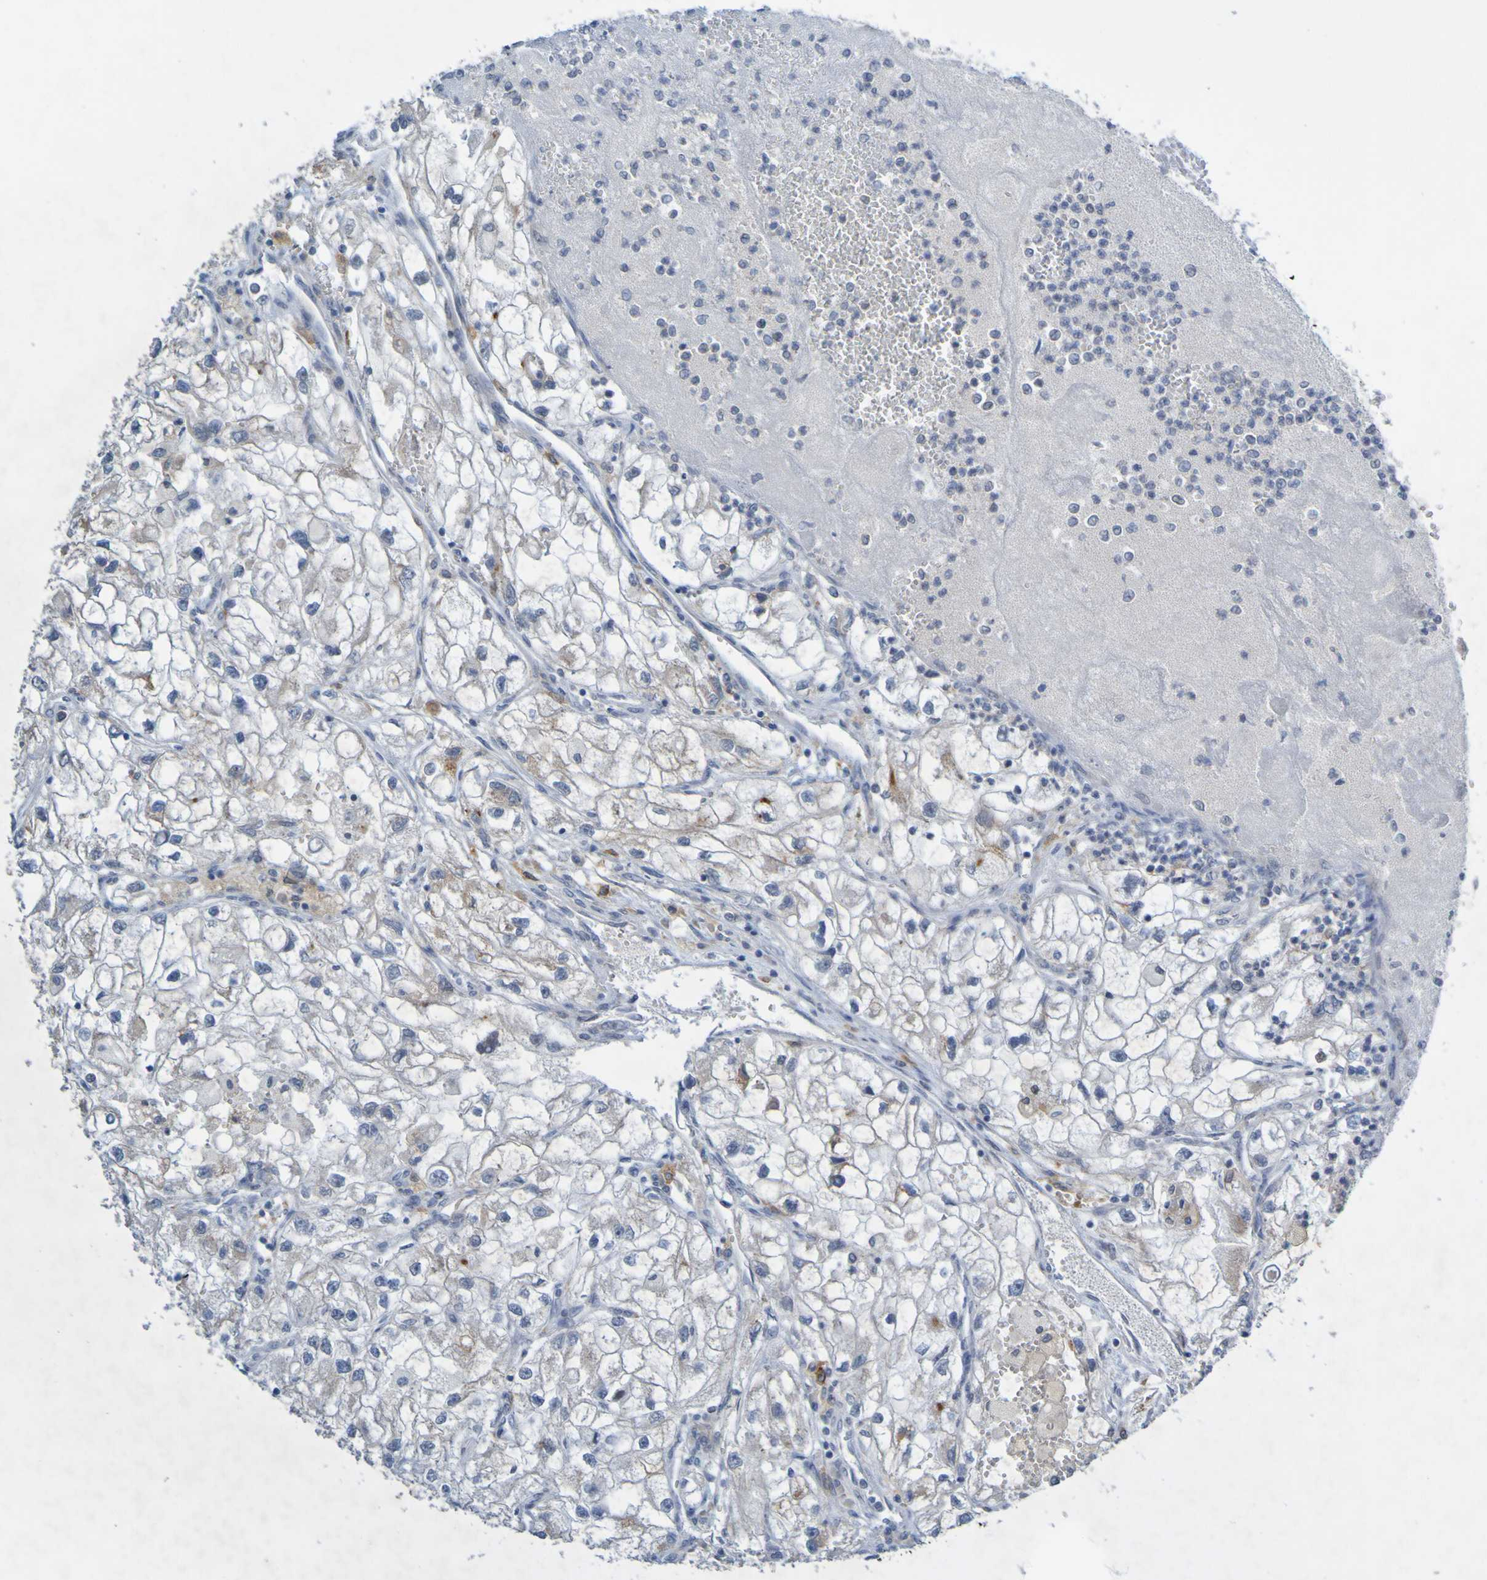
{"staining": {"intensity": "weak", "quantity": "<25%", "location": "cytoplasmic/membranous"}, "tissue": "renal cancer", "cell_type": "Tumor cells", "image_type": "cancer", "snomed": [{"axis": "morphology", "description": "Adenocarcinoma, NOS"}, {"axis": "topography", "description": "Kidney"}], "caption": "An immunohistochemistry photomicrograph of renal adenocarcinoma is shown. There is no staining in tumor cells of renal adenocarcinoma.", "gene": "LILRB5", "patient": {"sex": "female", "age": 70}}